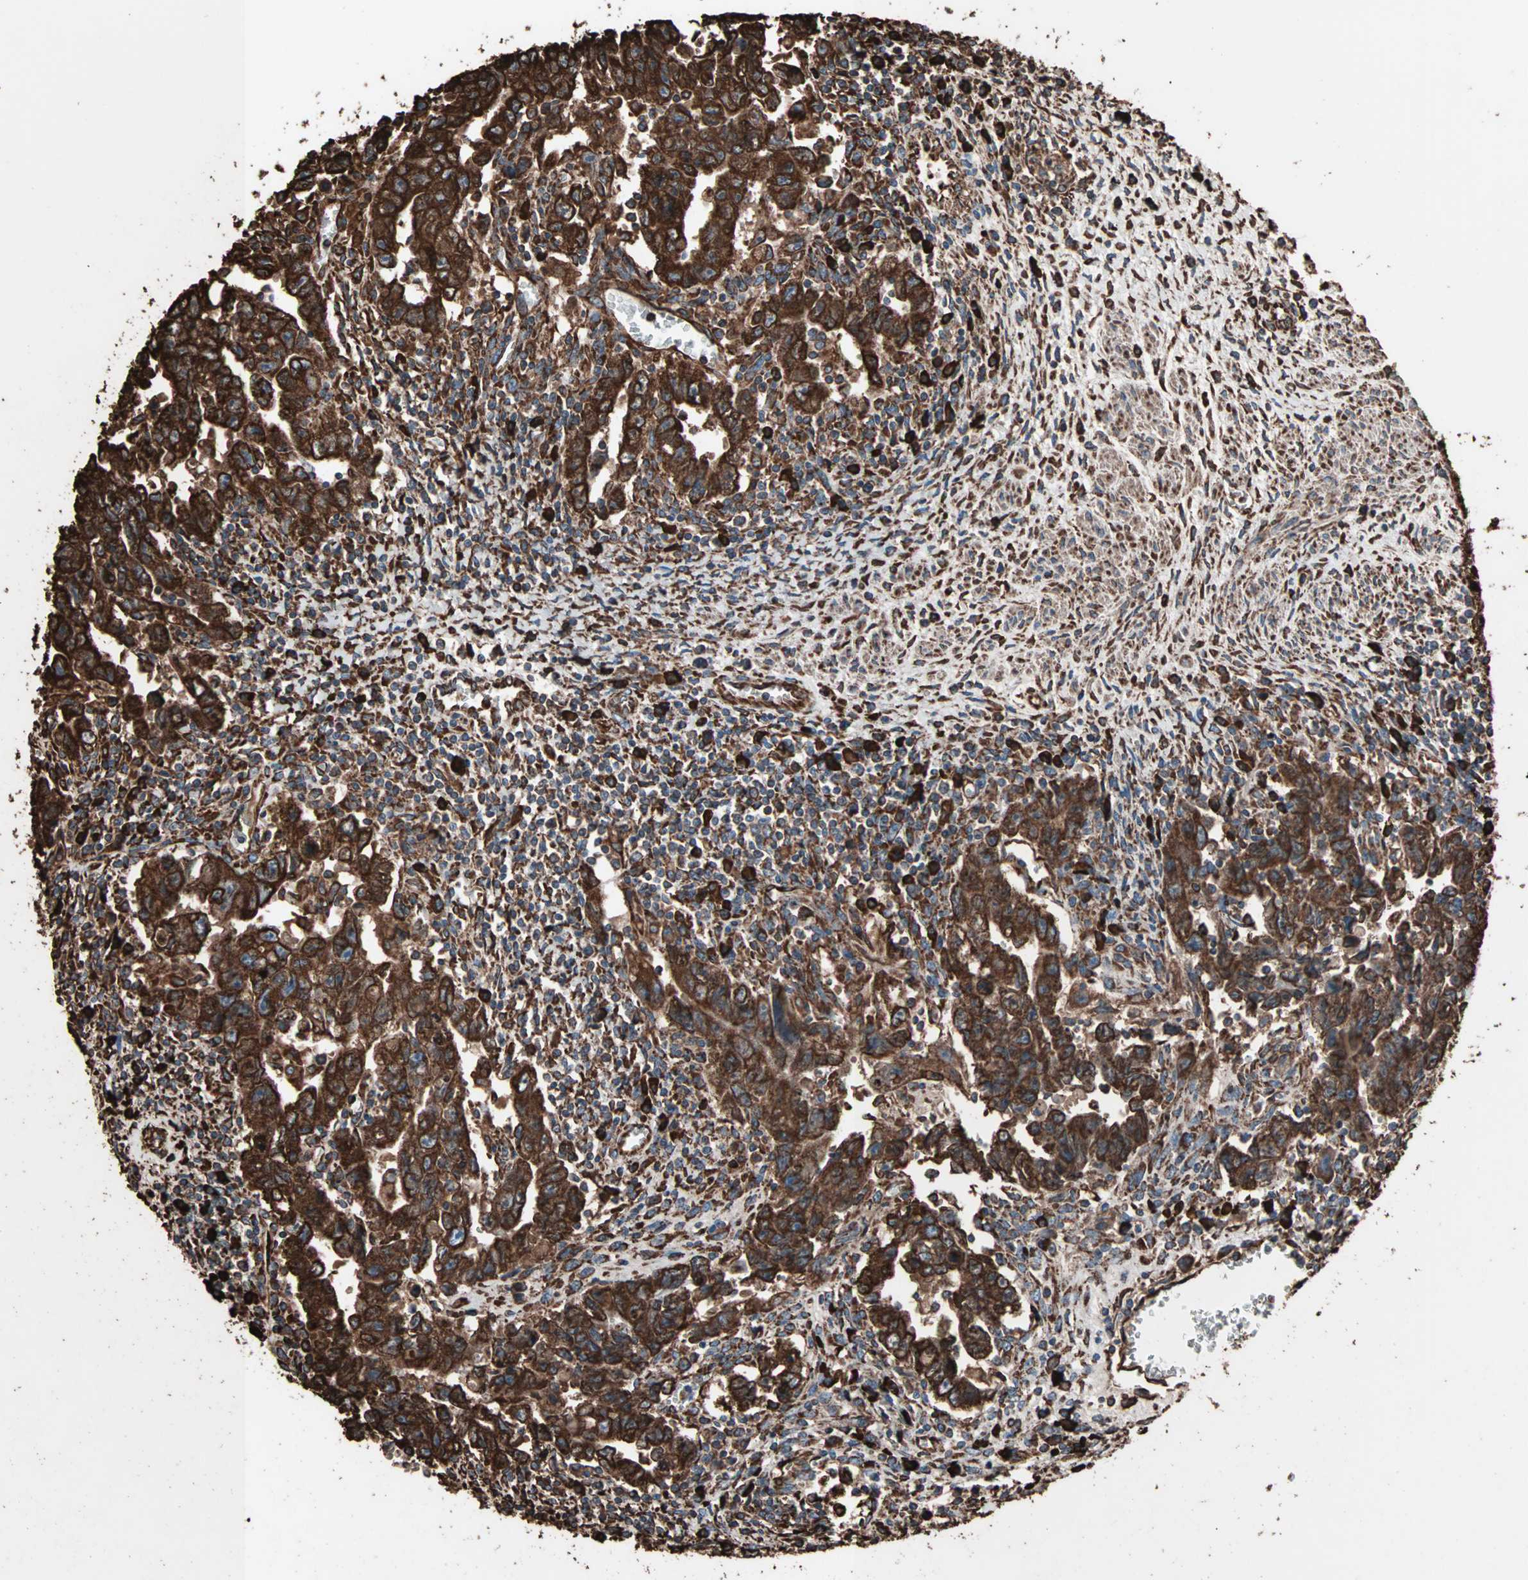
{"staining": {"intensity": "strong", "quantity": ">75%", "location": "cytoplasmic/membranous"}, "tissue": "testis cancer", "cell_type": "Tumor cells", "image_type": "cancer", "snomed": [{"axis": "morphology", "description": "Carcinoma, Embryonal, NOS"}, {"axis": "topography", "description": "Testis"}], "caption": "Immunohistochemistry (IHC) image of neoplastic tissue: human testis cancer stained using immunohistochemistry (IHC) reveals high levels of strong protein expression localized specifically in the cytoplasmic/membranous of tumor cells, appearing as a cytoplasmic/membranous brown color.", "gene": "HSP90B1", "patient": {"sex": "male", "age": 28}}